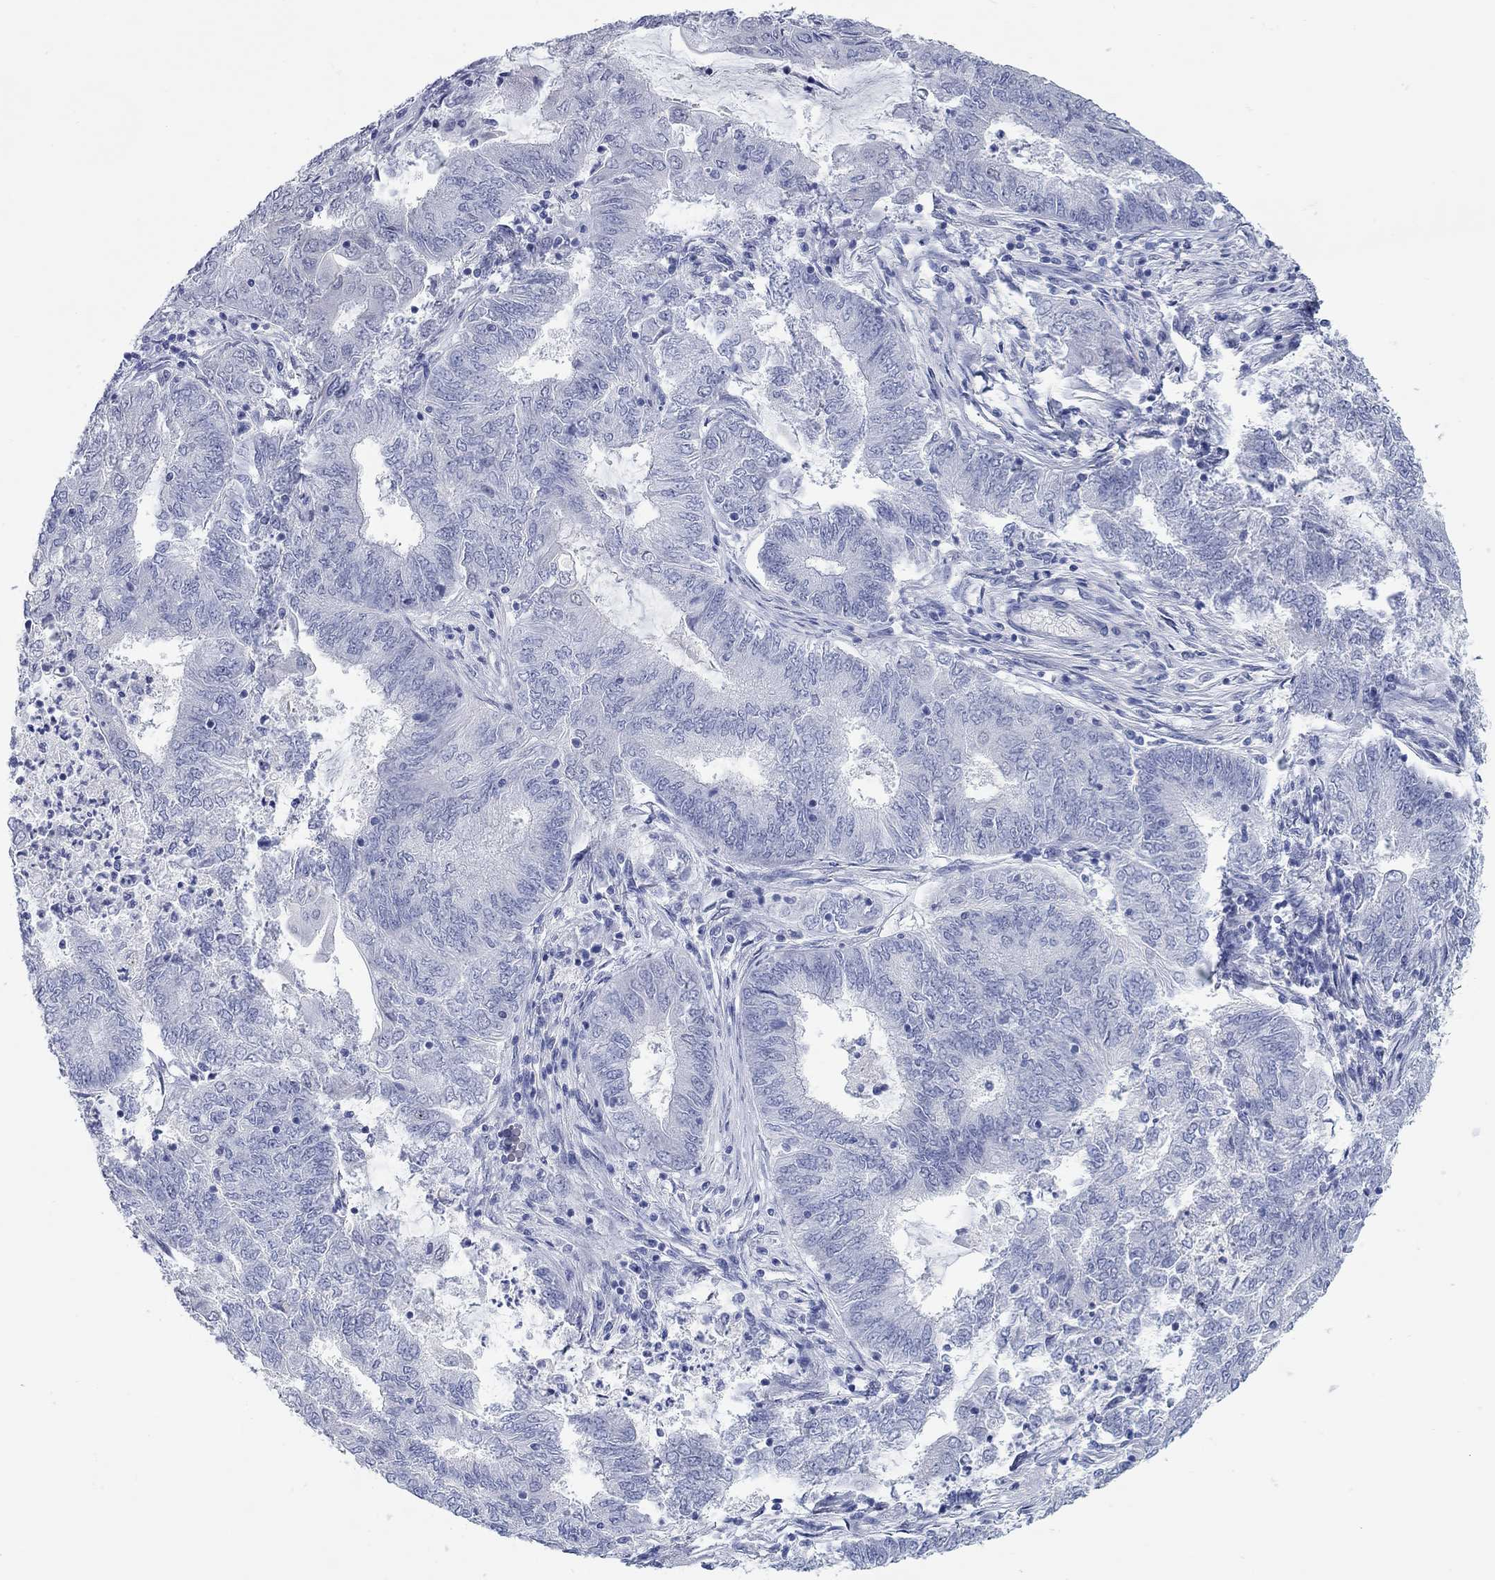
{"staining": {"intensity": "negative", "quantity": "none", "location": "none"}, "tissue": "endometrial cancer", "cell_type": "Tumor cells", "image_type": "cancer", "snomed": [{"axis": "morphology", "description": "Adenocarcinoma, NOS"}, {"axis": "topography", "description": "Endometrium"}], "caption": "Micrograph shows no protein positivity in tumor cells of endometrial cancer (adenocarcinoma) tissue. (DAB immunohistochemistry (IHC), high magnification).", "gene": "WASF3", "patient": {"sex": "female", "age": 62}}